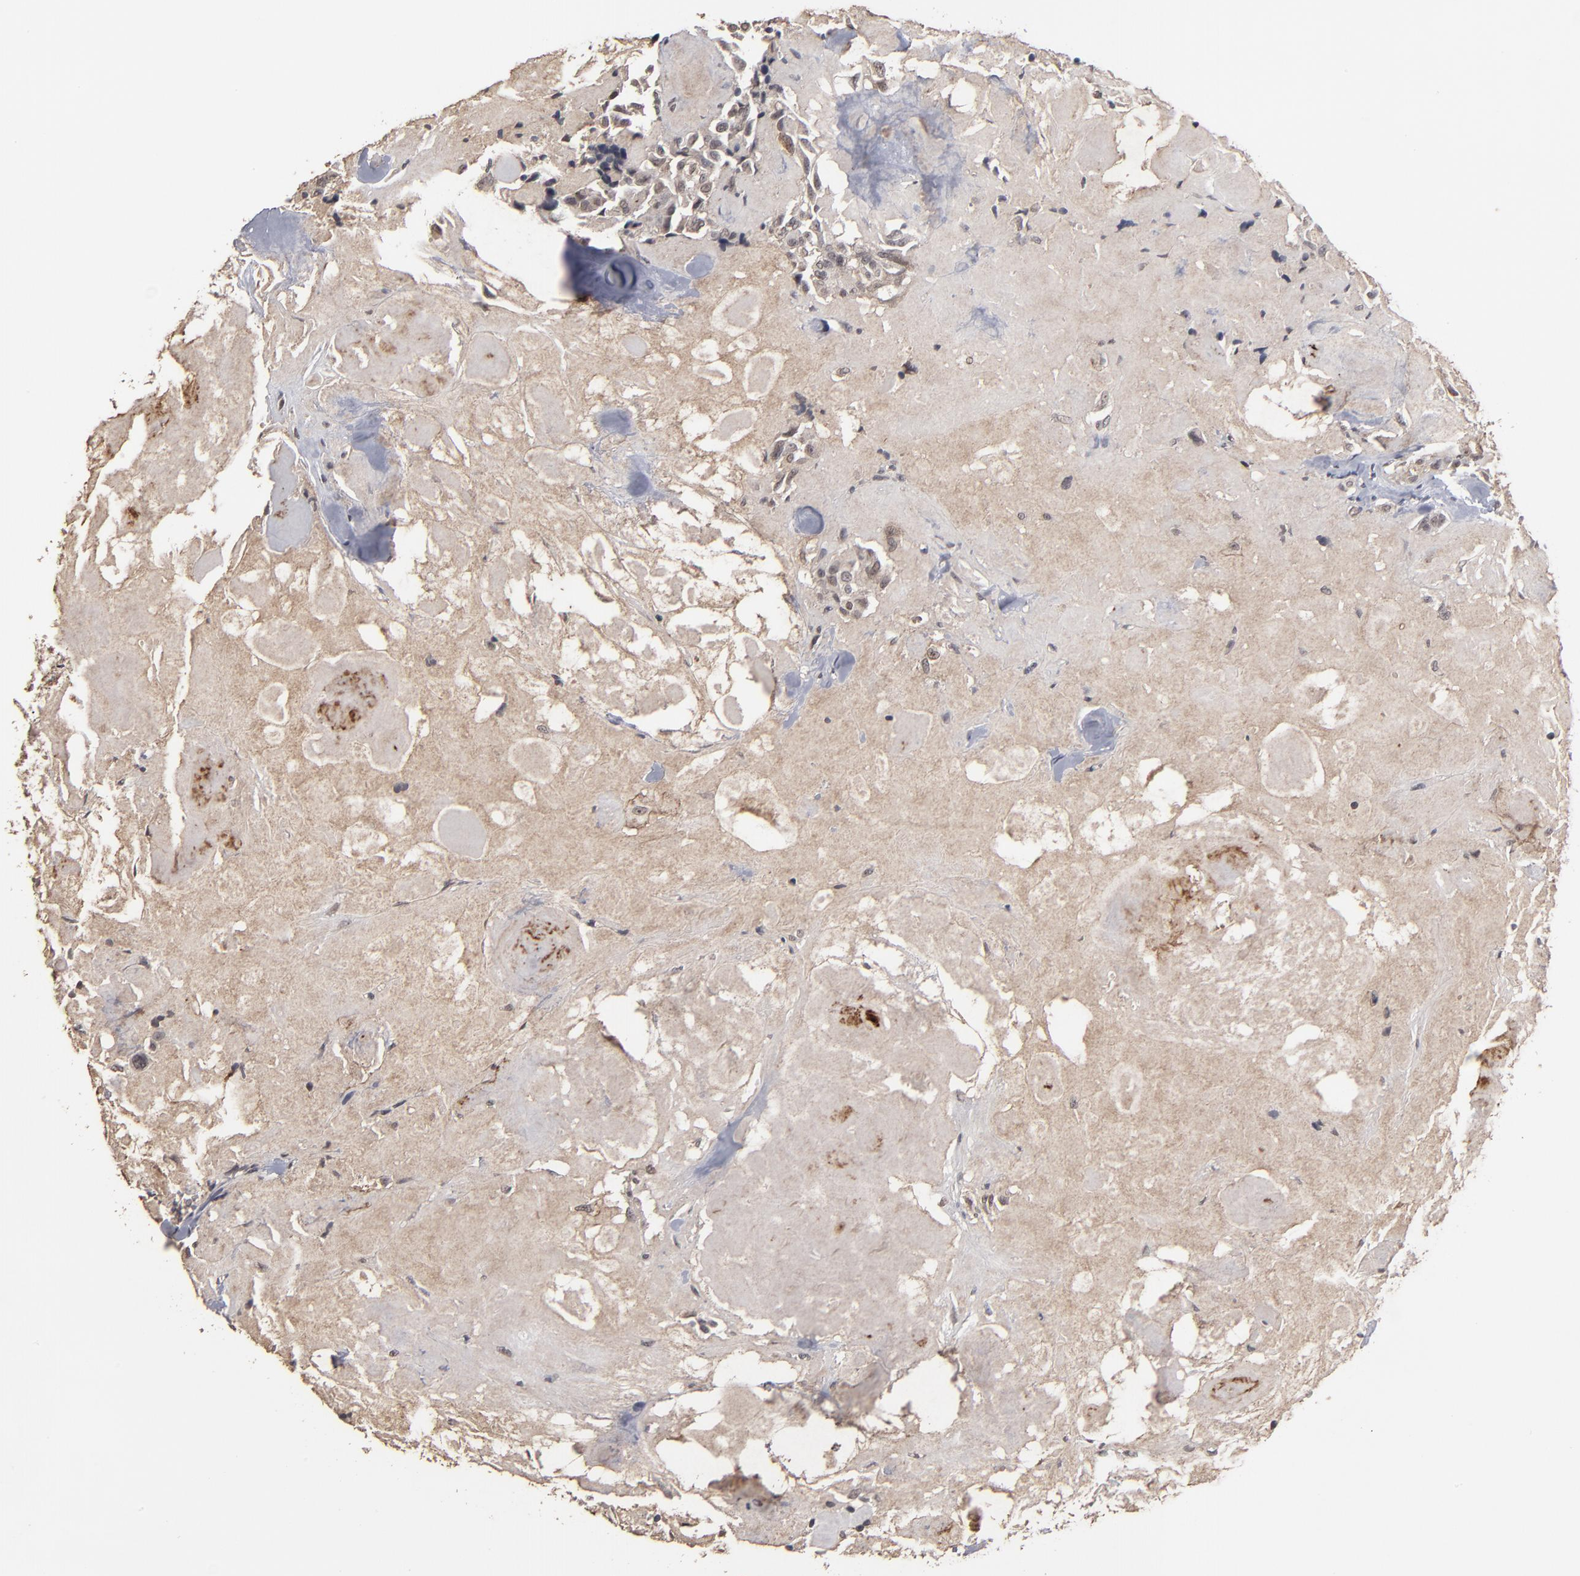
{"staining": {"intensity": "weak", "quantity": ">75%", "location": "cytoplasmic/membranous"}, "tissue": "thyroid cancer", "cell_type": "Tumor cells", "image_type": "cancer", "snomed": [{"axis": "morphology", "description": "Carcinoma, NOS"}, {"axis": "morphology", "description": "Carcinoid, malignant, NOS"}, {"axis": "topography", "description": "Thyroid gland"}], "caption": "IHC (DAB) staining of human thyroid cancer displays weak cytoplasmic/membranous protein expression in about >75% of tumor cells. Using DAB (brown) and hematoxylin (blue) stains, captured at high magnification using brightfield microscopy.", "gene": "SLC22A17", "patient": {"sex": "male", "age": 33}}